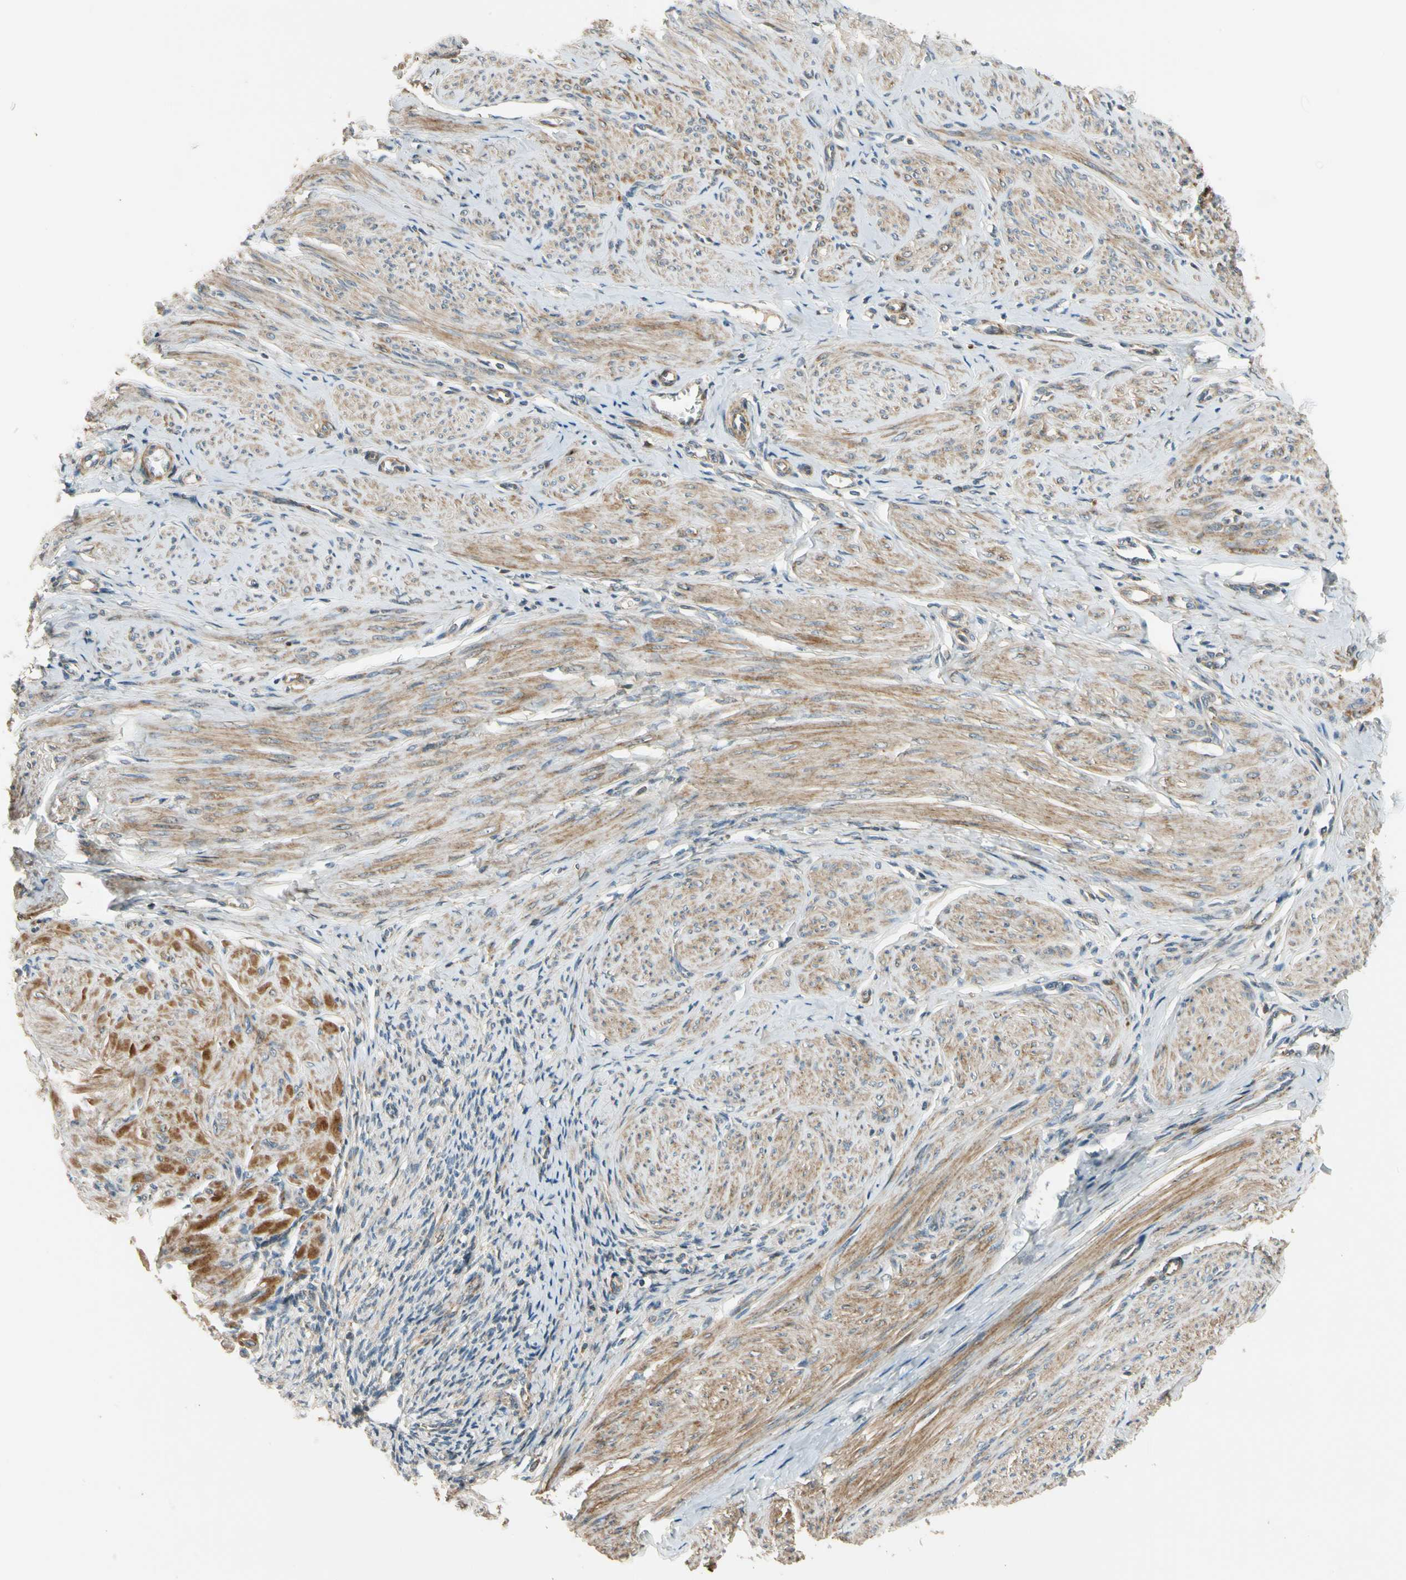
{"staining": {"intensity": "moderate", "quantity": ">75%", "location": "cytoplasmic/membranous"}, "tissue": "smooth muscle", "cell_type": "Smooth muscle cells", "image_type": "normal", "snomed": [{"axis": "morphology", "description": "Normal tissue, NOS"}, {"axis": "topography", "description": "Uterus"}], "caption": "Approximately >75% of smooth muscle cells in unremarkable human smooth muscle reveal moderate cytoplasmic/membranous protein positivity as visualized by brown immunohistochemical staining.", "gene": "MST1R", "patient": {"sex": "female", "age": 45}}